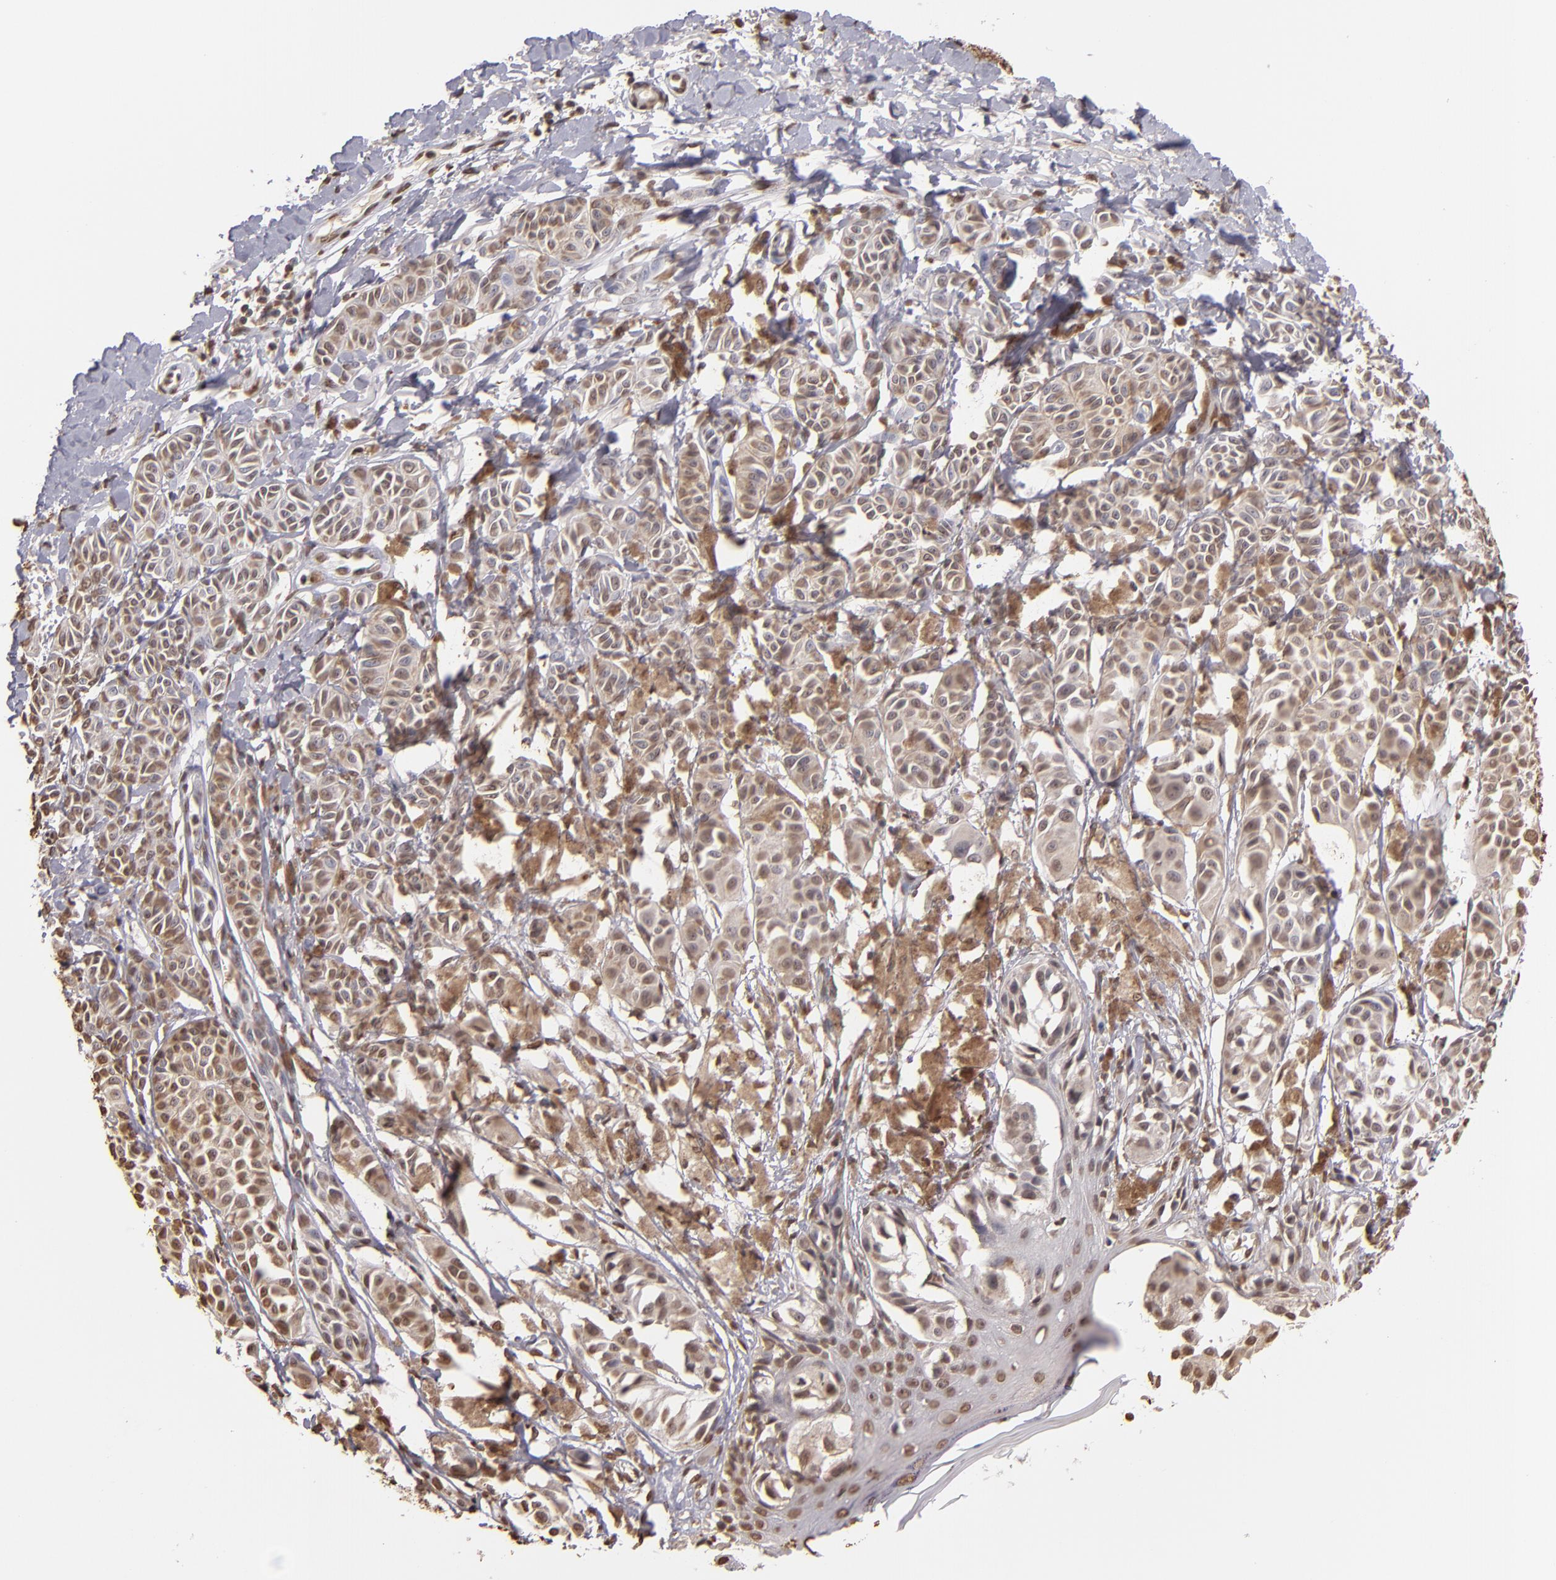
{"staining": {"intensity": "moderate", "quantity": "25%-75%", "location": "nuclear"}, "tissue": "melanoma", "cell_type": "Tumor cells", "image_type": "cancer", "snomed": [{"axis": "morphology", "description": "Malignant melanoma, NOS"}, {"axis": "topography", "description": "Skin"}], "caption": "Protein analysis of melanoma tissue demonstrates moderate nuclear staining in about 25%-75% of tumor cells. The staining was performed using DAB, with brown indicating positive protein expression. Nuclei are stained blue with hematoxylin.", "gene": "LBX1", "patient": {"sex": "male", "age": 76}}